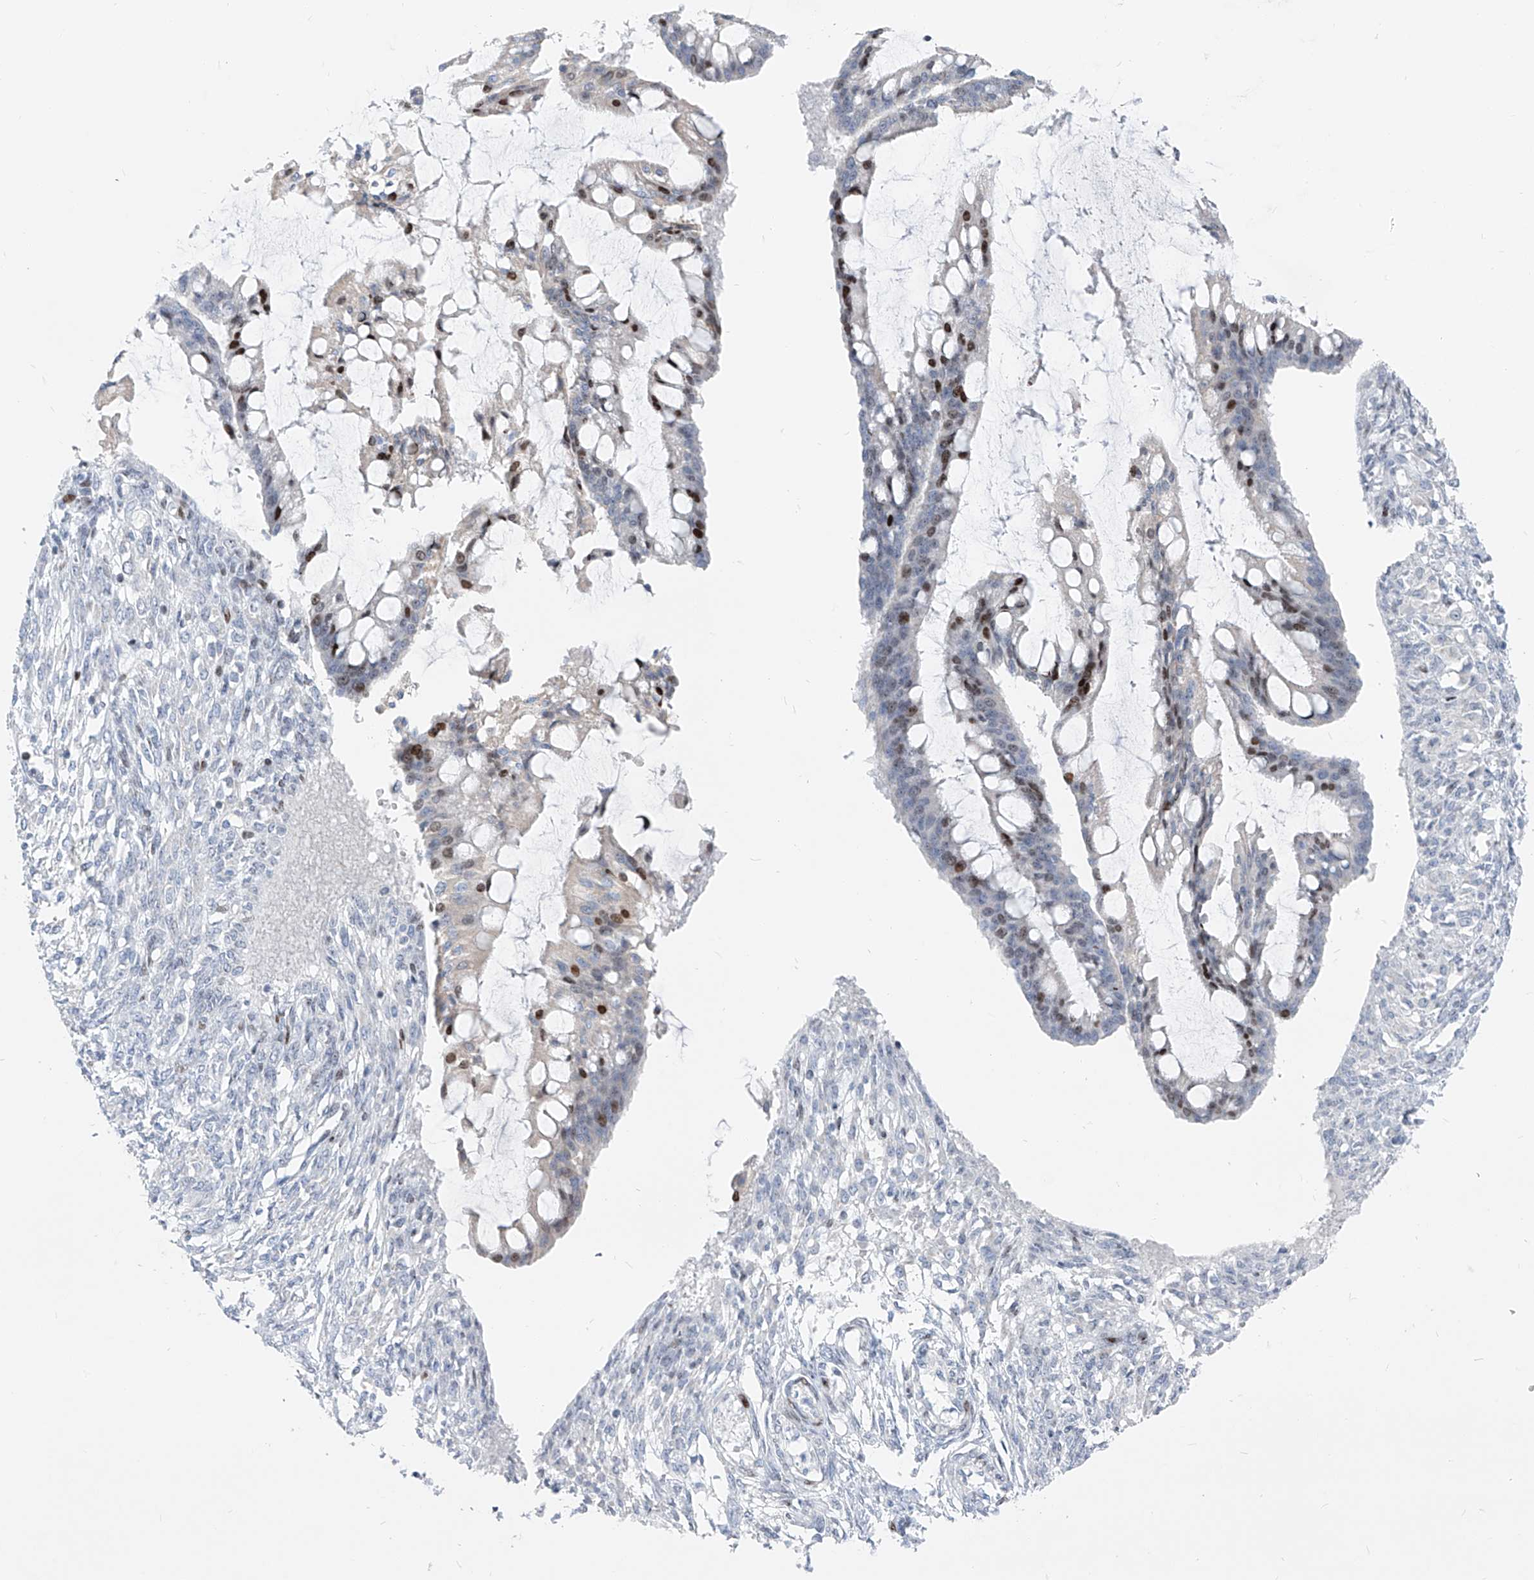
{"staining": {"intensity": "moderate", "quantity": "25%-75%", "location": "nuclear"}, "tissue": "ovarian cancer", "cell_type": "Tumor cells", "image_type": "cancer", "snomed": [{"axis": "morphology", "description": "Cystadenocarcinoma, mucinous, NOS"}, {"axis": "topography", "description": "Ovary"}], "caption": "A photomicrograph of ovarian mucinous cystadenocarcinoma stained for a protein demonstrates moderate nuclear brown staining in tumor cells.", "gene": "FRS3", "patient": {"sex": "female", "age": 73}}